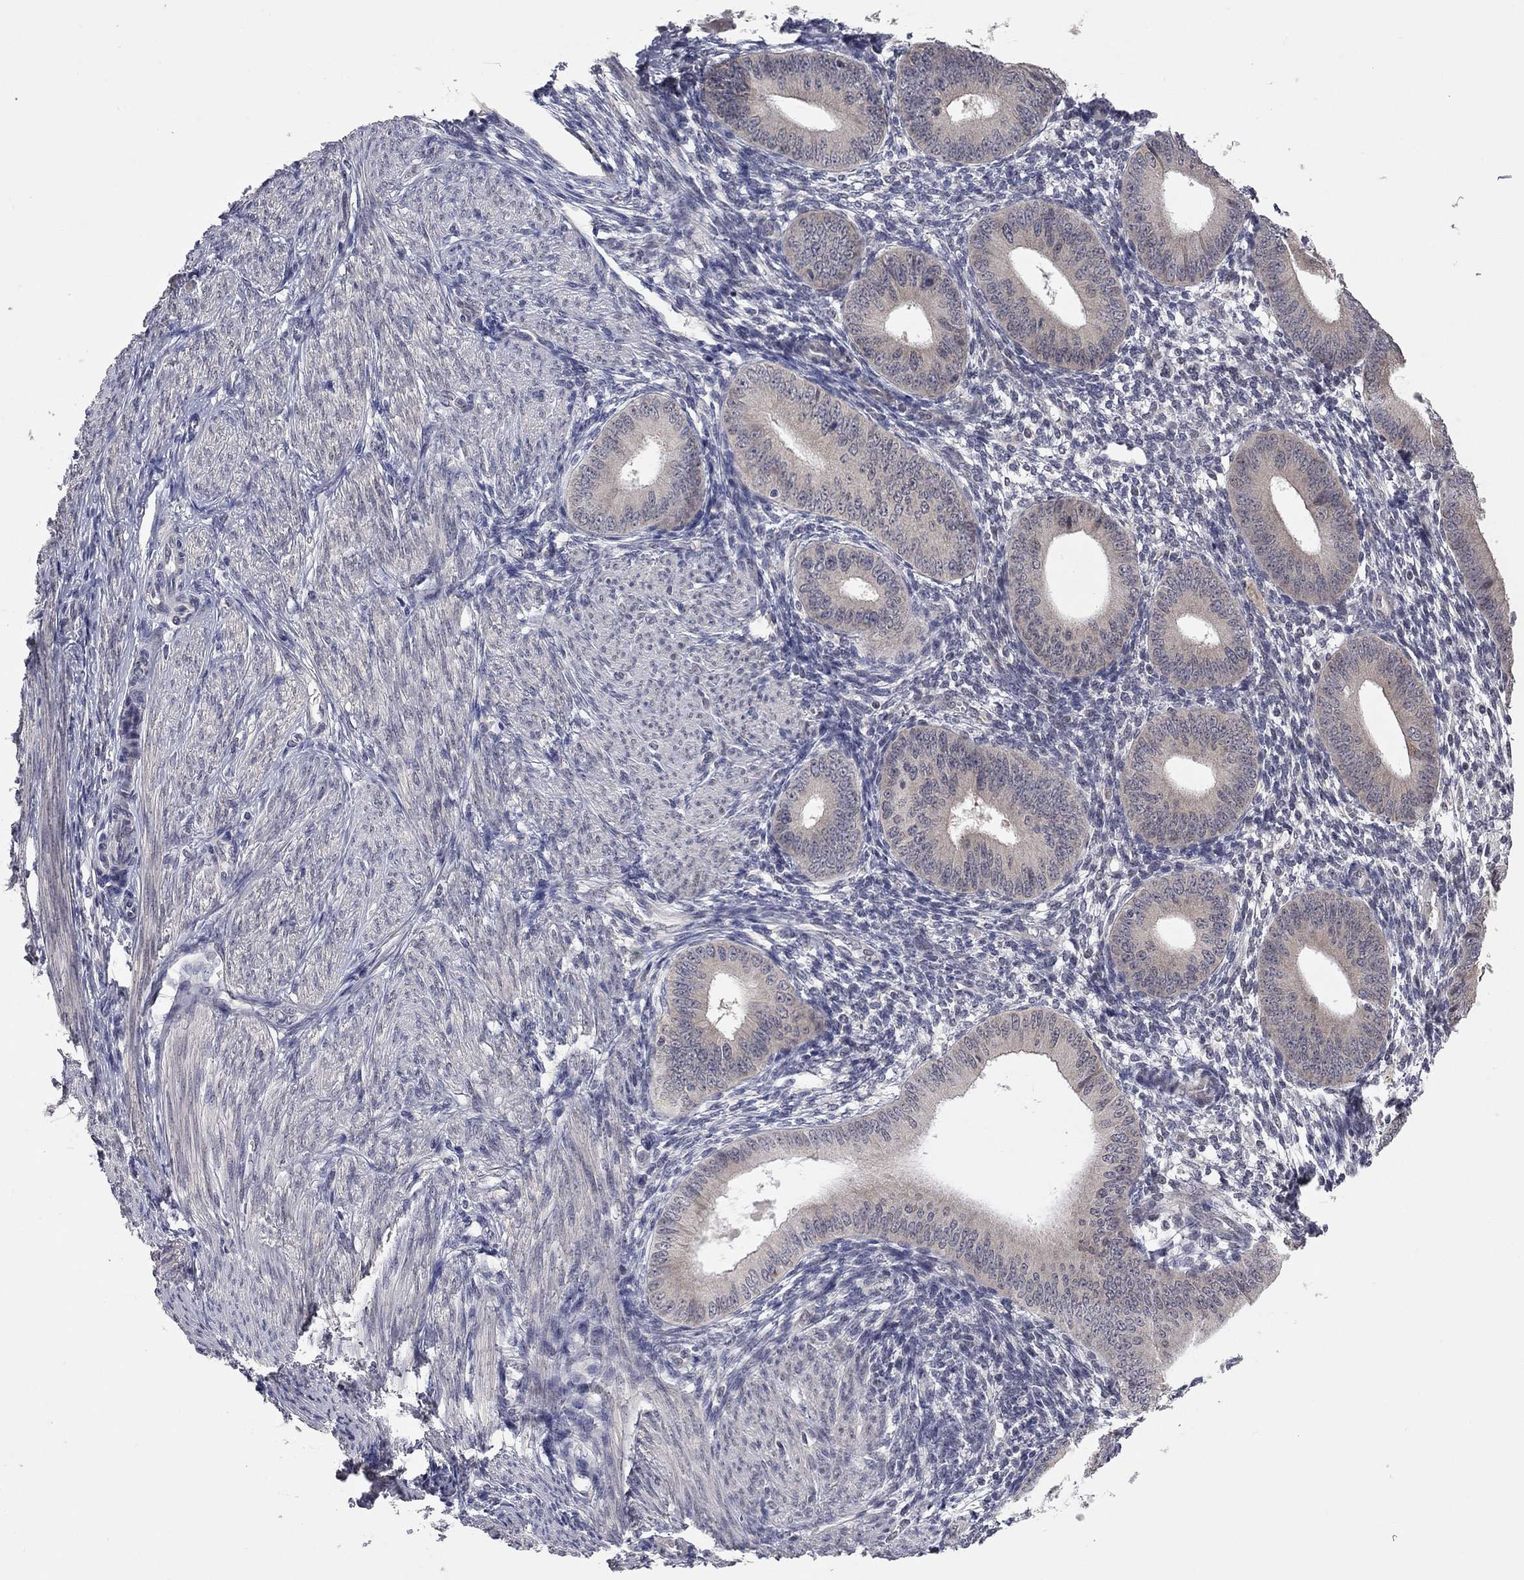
{"staining": {"intensity": "negative", "quantity": "none", "location": "none"}, "tissue": "endometrium", "cell_type": "Cells in endometrial stroma", "image_type": "normal", "snomed": [{"axis": "morphology", "description": "Normal tissue, NOS"}, {"axis": "topography", "description": "Endometrium"}], "caption": "High power microscopy image of an immunohistochemistry image of unremarkable endometrium, revealing no significant positivity in cells in endometrial stroma. Nuclei are stained in blue.", "gene": "FABP12", "patient": {"sex": "female", "age": 39}}